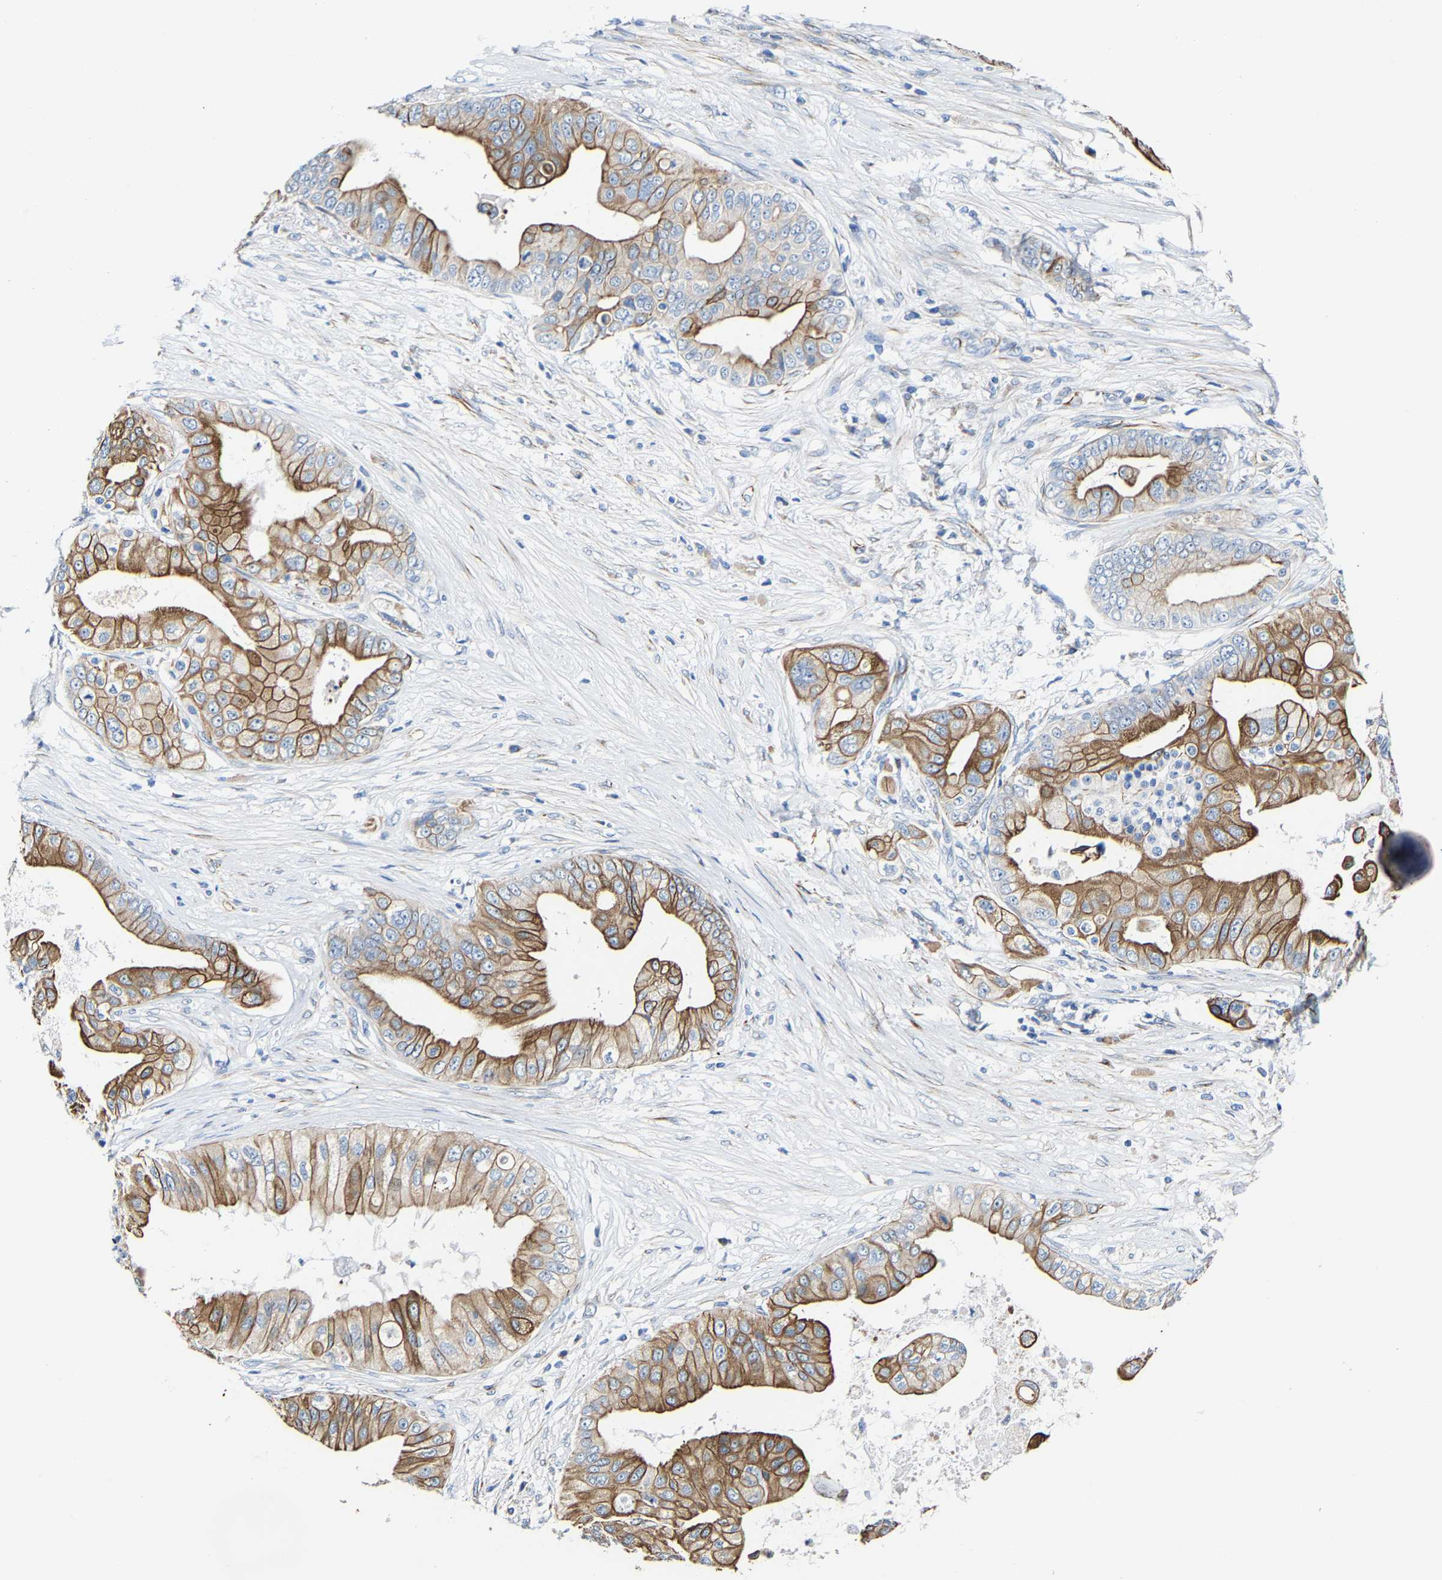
{"staining": {"intensity": "moderate", "quantity": ">75%", "location": "cytoplasmic/membranous"}, "tissue": "pancreatic cancer", "cell_type": "Tumor cells", "image_type": "cancer", "snomed": [{"axis": "morphology", "description": "Adenocarcinoma, NOS"}, {"axis": "topography", "description": "Pancreas"}], "caption": "IHC image of neoplastic tissue: human pancreatic cancer (adenocarcinoma) stained using IHC displays medium levels of moderate protein expression localized specifically in the cytoplasmic/membranous of tumor cells, appearing as a cytoplasmic/membranous brown color.", "gene": "MMEL1", "patient": {"sex": "female", "age": 75}}